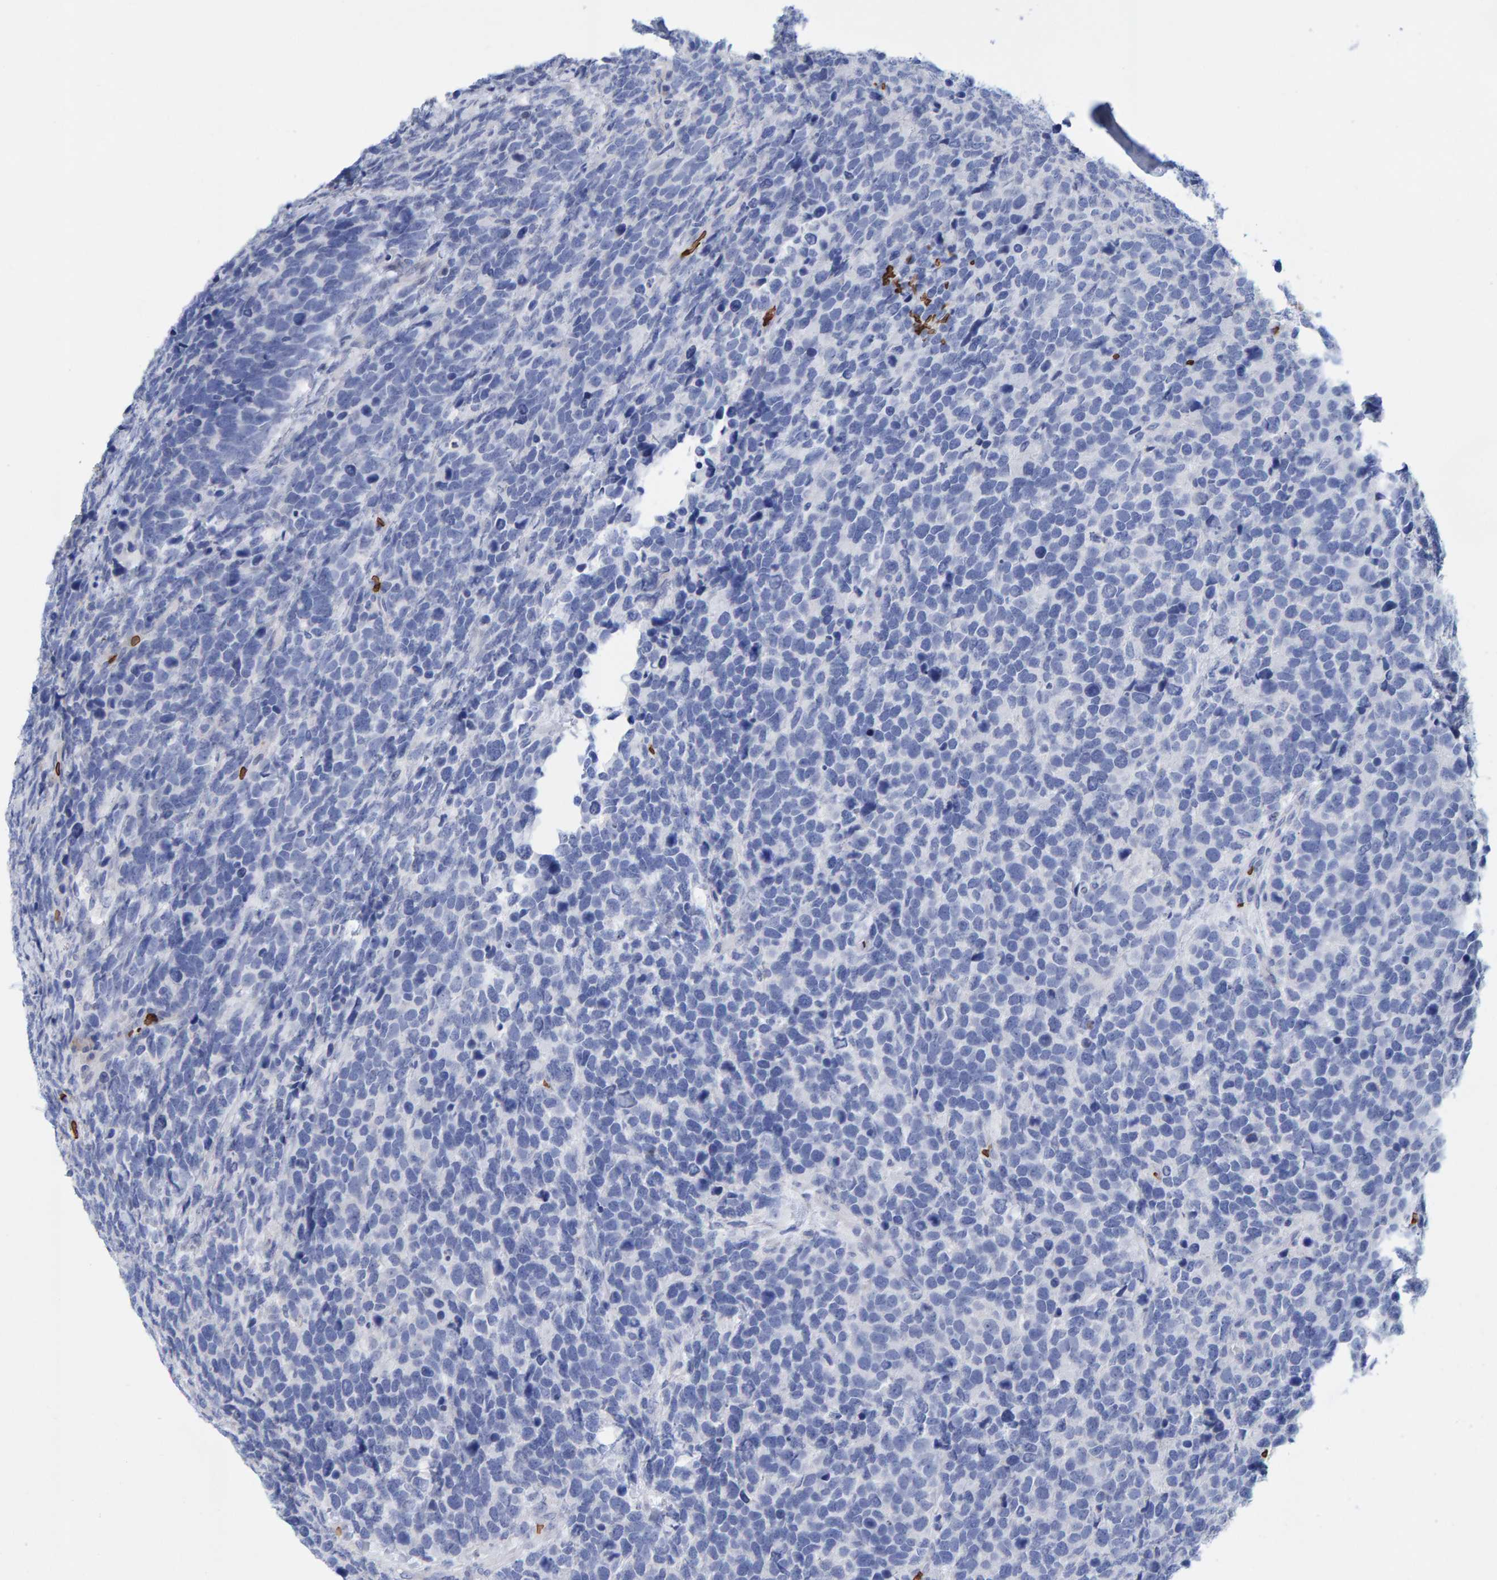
{"staining": {"intensity": "negative", "quantity": "none", "location": "none"}, "tissue": "urothelial cancer", "cell_type": "Tumor cells", "image_type": "cancer", "snomed": [{"axis": "morphology", "description": "Urothelial carcinoma, High grade"}, {"axis": "topography", "description": "Urinary bladder"}], "caption": "Protein analysis of high-grade urothelial carcinoma demonstrates no significant expression in tumor cells.", "gene": "VPS9D1", "patient": {"sex": "female", "age": 82}}